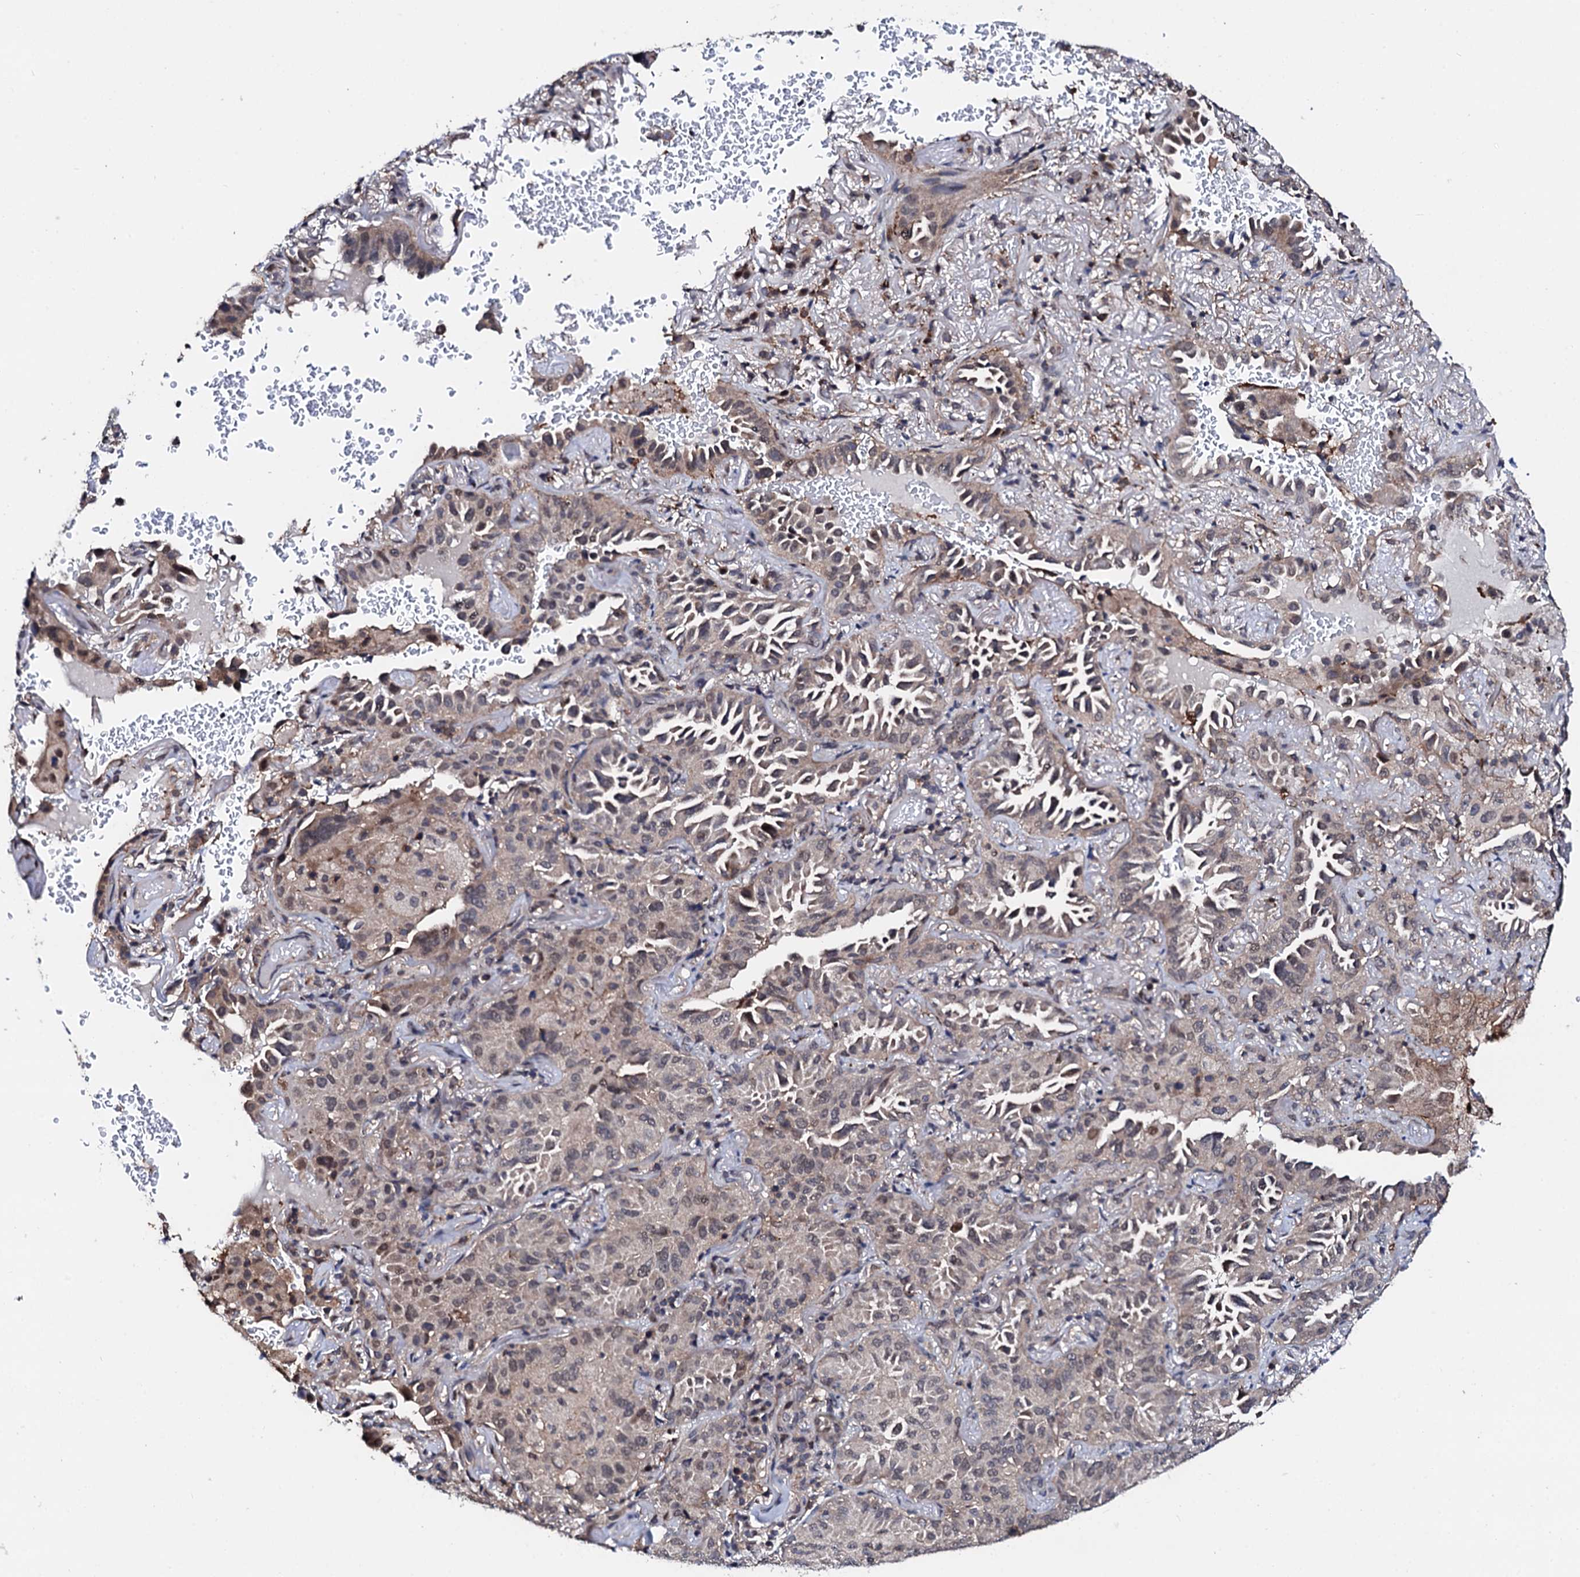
{"staining": {"intensity": "weak", "quantity": "25%-75%", "location": "cytoplasmic/membranous,nuclear"}, "tissue": "lung cancer", "cell_type": "Tumor cells", "image_type": "cancer", "snomed": [{"axis": "morphology", "description": "Adenocarcinoma, NOS"}, {"axis": "topography", "description": "Lung"}], "caption": "This is a photomicrograph of immunohistochemistry (IHC) staining of lung adenocarcinoma, which shows weak positivity in the cytoplasmic/membranous and nuclear of tumor cells.", "gene": "EDC3", "patient": {"sex": "female", "age": 69}}